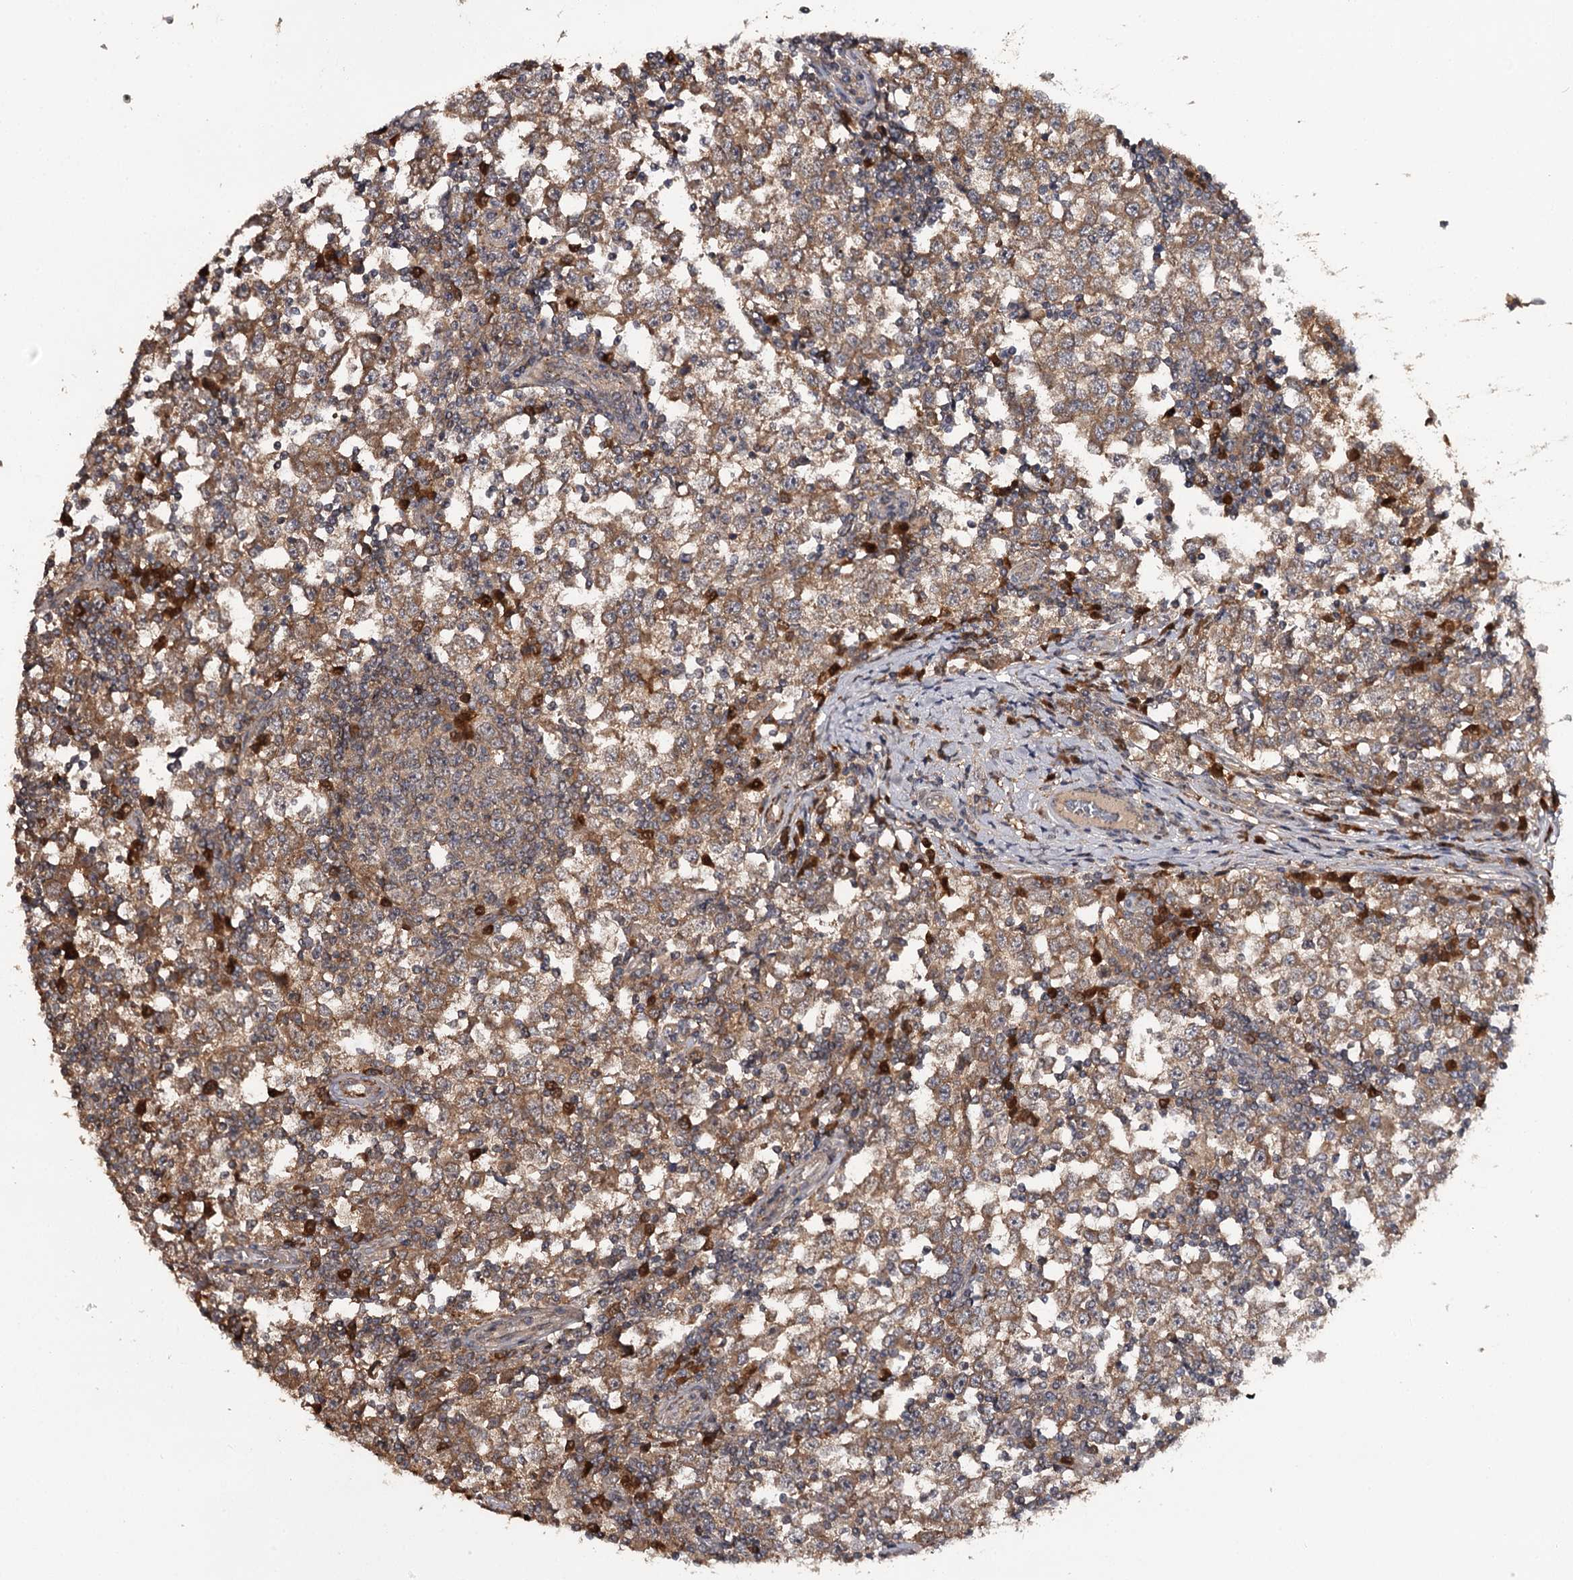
{"staining": {"intensity": "moderate", "quantity": ">75%", "location": "cytoplasmic/membranous"}, "tissue": "testis cancer", "cell_type": "Tumor cells", "image_type": "cancer", "snomed": [{"axis": "morphology", "description": "Seminoma, NOS"}, {"axis": "topography", "description": "Testis"}], "caption": "This is a histology image of immunohistochemistry (IHC) staining of seminoma (testis), which shows moderate expression in the cytoplasmic/membranous of tumor cells.", "gene": "TTC12", "patient": {"sex": "male", "age": 65}}